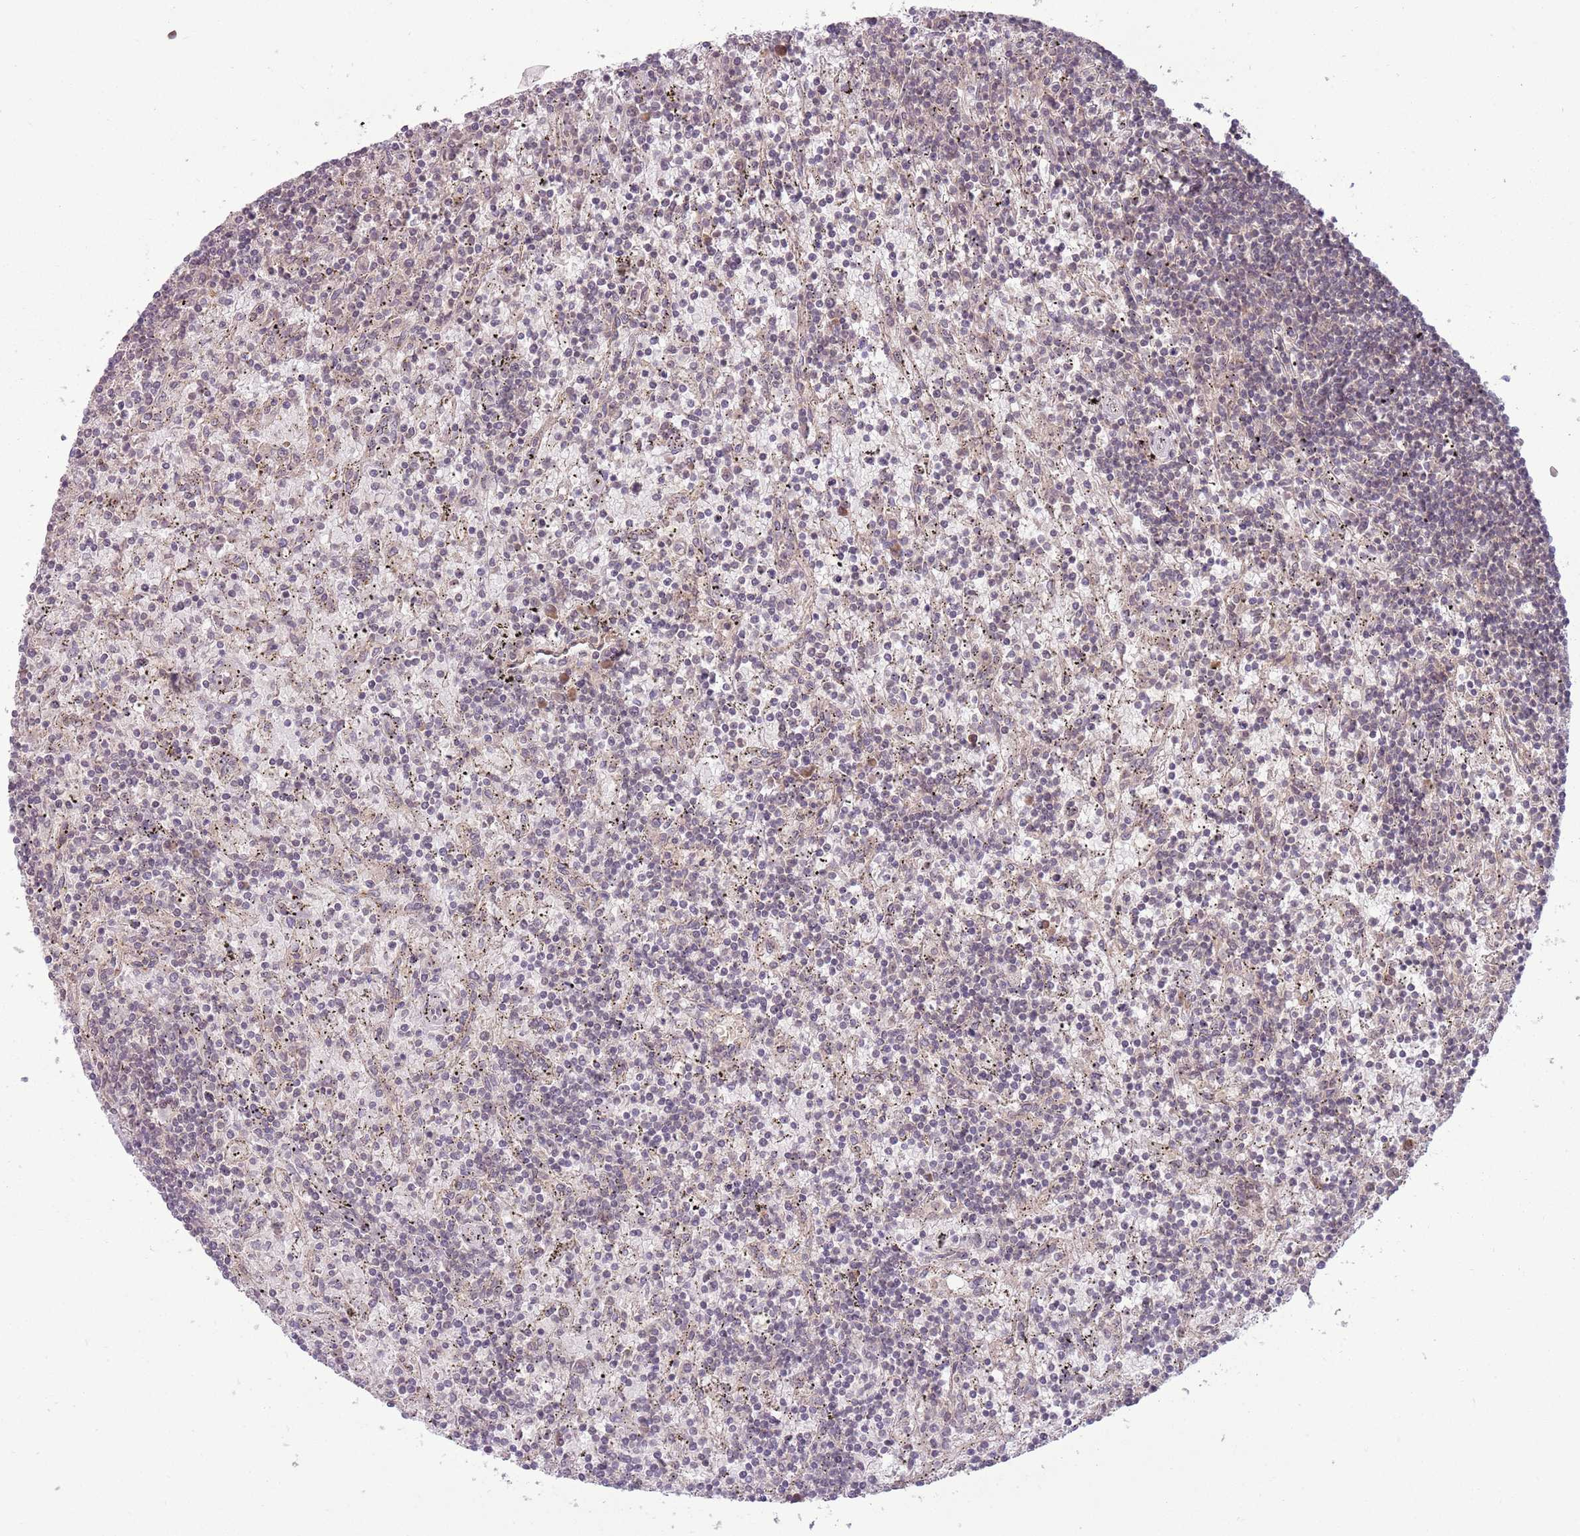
{"staining": {"intensity": "negative", "quantity": "none", "location": "none"}, "tissue": "lymphoma", "cell_type": "Tumor cells", "image_type": "cancer", "snomed": [{"axis": "morphology", "description": "Malignant lymphoma, non-Hodgkin's type, Low grade"}, {"axis": "topography", "description": "Spleen"}], "caption": "Tumor cells are negative for protein expression in human lymphoma.", "gene": "ADAMTS3", "patient": {"sex": "male", "age": 76}}